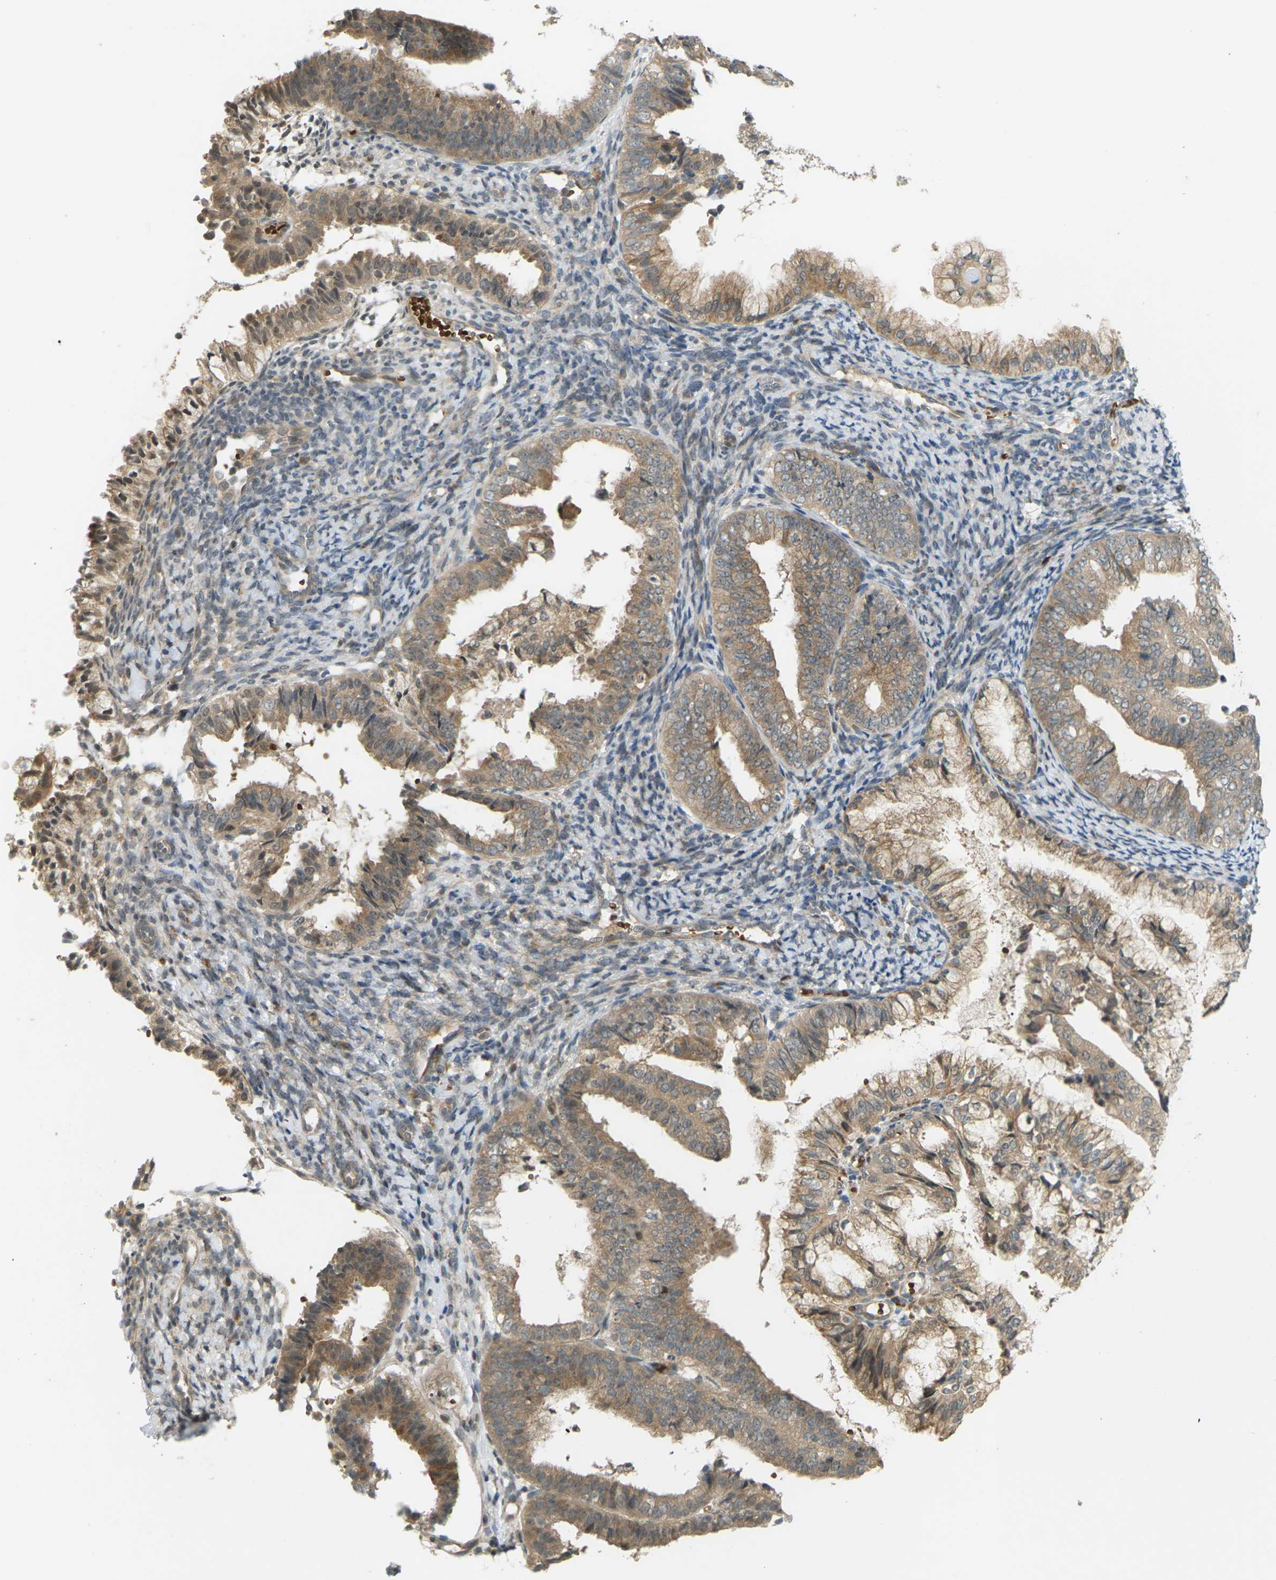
{"staining": {"intensity": "moderate", "quantity": ">75%", "location": "cytoplasmic/membranous"}, "tissue": "endometrial cancer", "cell_type": "Tumor cells", "image_type": "cancer", "snomed": [{"axis": "morphology", "description": "Adenocarcinoma, NOS"}, {"axis": "topography", "description": "Endometrium"}], "caption": "A brown stain highlights moderate cytoplasmic/membranous staining of a protein in human endometrial adenocarcinoma tumor cells.", "gene": "SOCS6", "patient": {"sex": "female", "age": 63}}